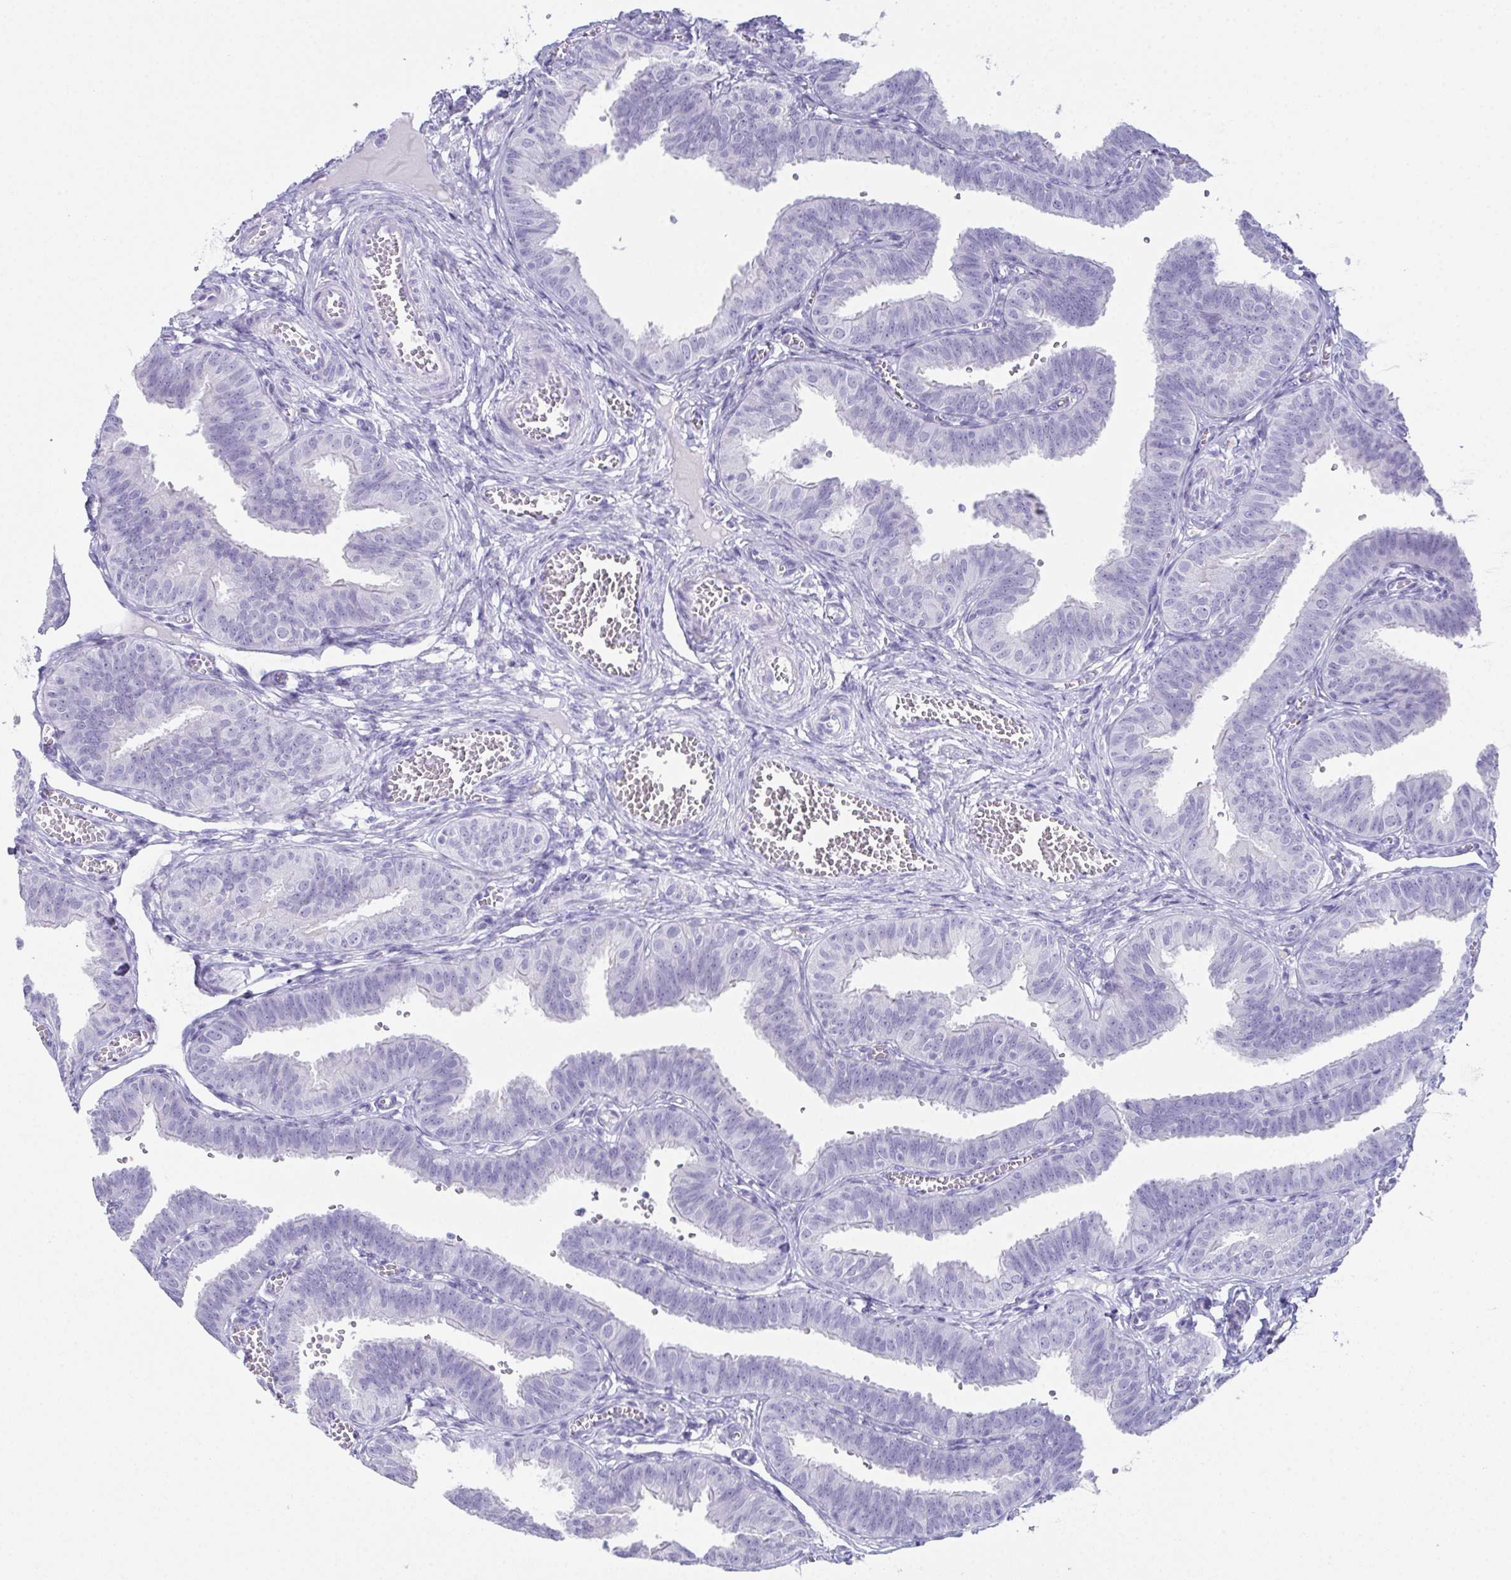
{"staining": {"intensity": "negative", "quantity": "none", "location": "none"}, "tissue": "fallopian tube", "cell_type": "Glandular cells", "image_type": "normal", "snomed": [{"axis": "morphology", "description": "Normal tissue, NOS"}, {"axis": "topography", "description": "Fallopian tube"}], "caption": "A histopathology image of fallopian tube stained for a protein reveals no brown staining in glandular cells.", "gene": "TEX19", "patient": {"sex": "female", "age": 25}}